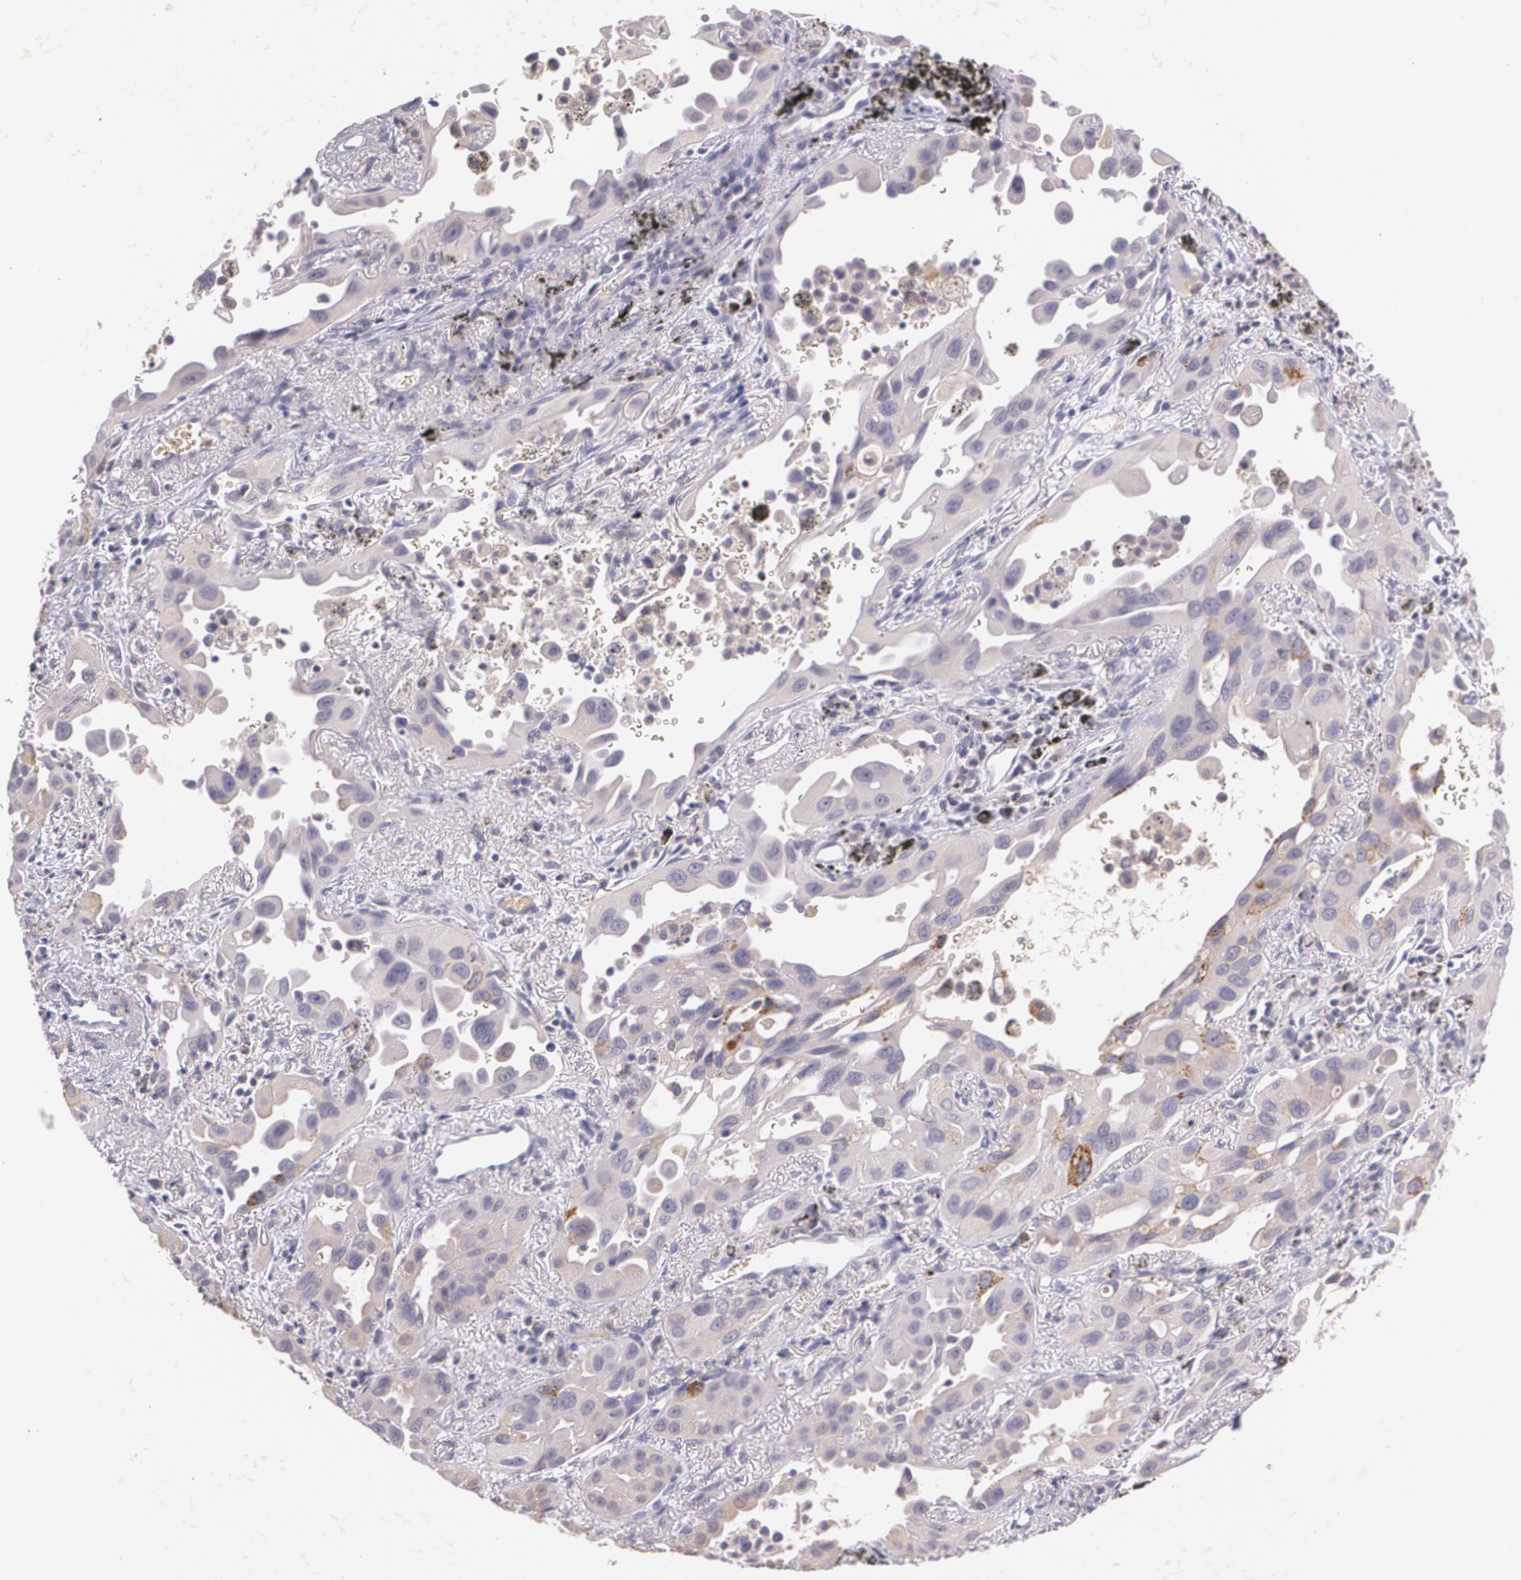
{"staining": {"intensity": "weak", "quantity": ">75%", "location": "cytoplasmic/membranous"}, "tissue": "lung cancer", "cell_type": "Tumor cells", "image_type": "cancer", "snomed": [{"axis": "morphology", "description": "Adenocarcinoma, NOS"}, {"axis": "topography", "description": "Lung"}], "caption": "A micrograph of lung adenocarcinoma stained for a protein reveals weak cytoplasmic/membranous brown staining in tumor cells.", "gene": "TM4SF1", "patient": {"sex": "male", "age": 68}}